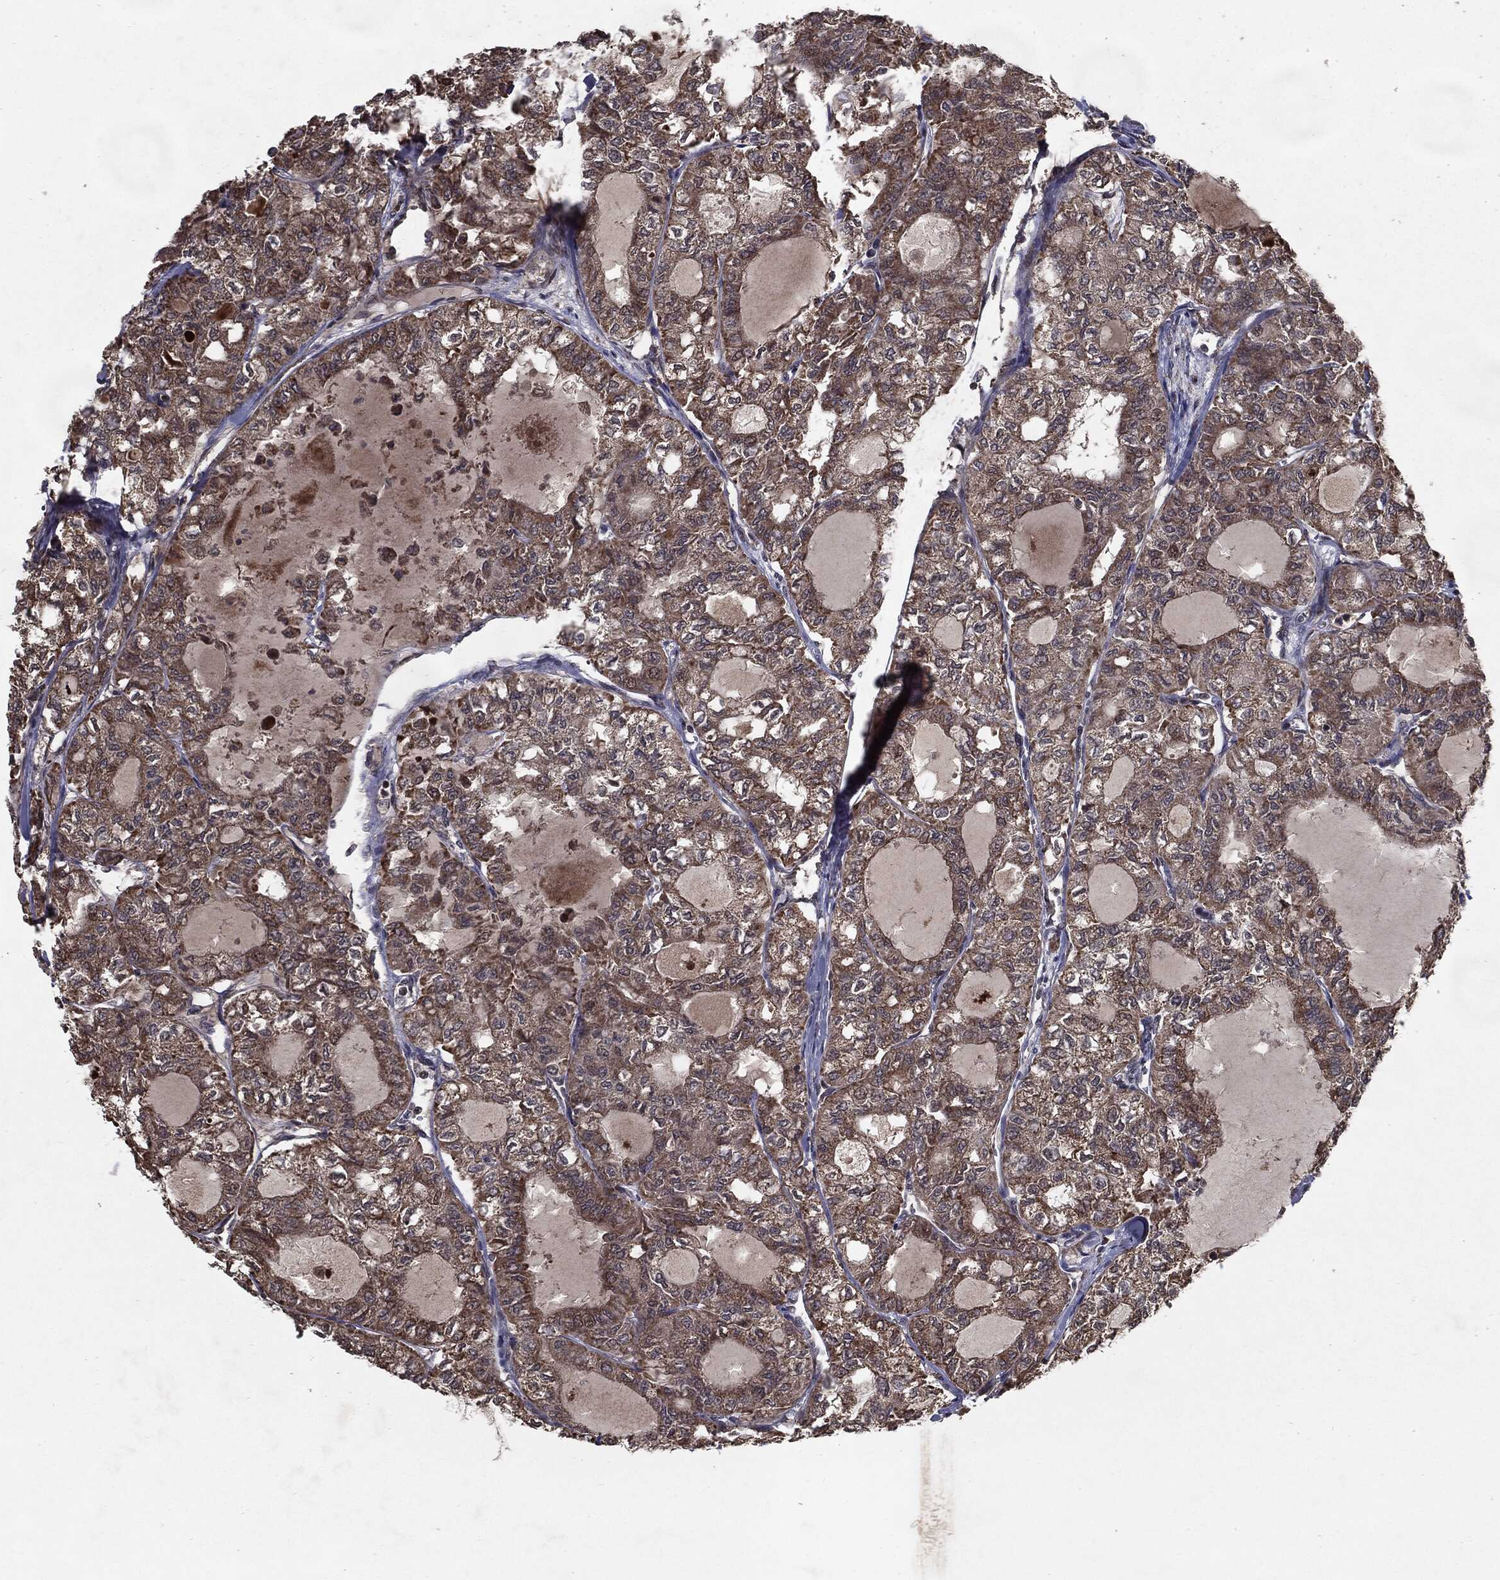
{"staining": {"intensity": "moderate", "quantity": ">75%", "location": "cytoplasmic/membranous"}, "tissue": "thyroid cancer", "cell_type": "Tumor cells", "image_type": "cancer", "snomed": [{"axis": "morphology", "description": "Follicular adenoma carcinoma, NOS"}, {"axis": "topography", "description": "Thyroid gland"}], "caption": "High-magnification brightfield microscopy of follicular adenoma carcinoma (thyroid) stained with DAB (3,3'-diaminobenzidine) (brown) and counterstained with hematoxylin (blue). tumor cells exhibit moderate cytoplasmic/membranous expression is present in about>75% of cells. (DAB IHC, brown staining for protein, blue staining for nuclei).", "gene": "HDAC5", "patient": {"sex": "male", "age": 75}}